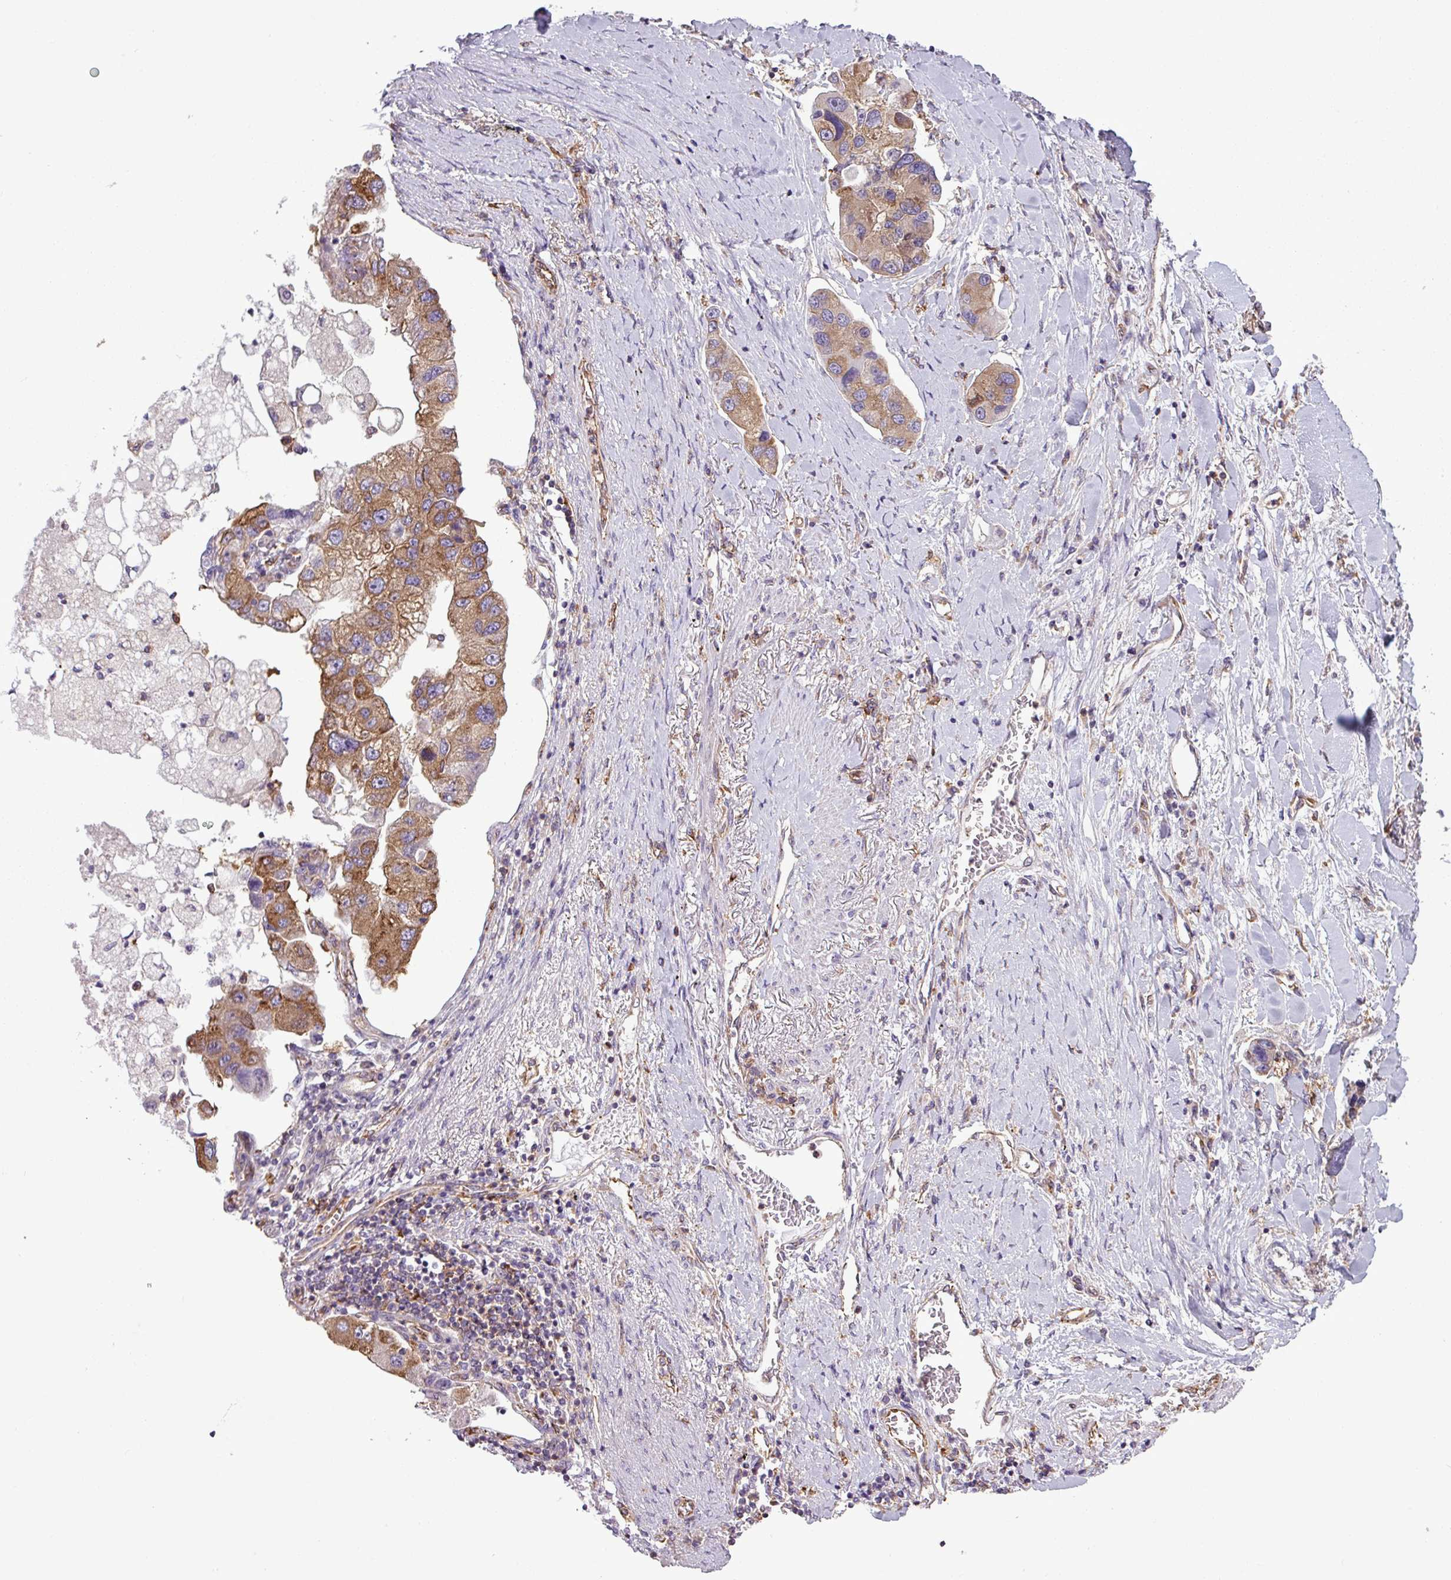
{"staining": {"intensity": "moderate", "quantity": ">75%", "location": "cytoplasmic/membranous"}, "tissue": "lung cancer", "cell_type": "Tumor cells", "image_type": "cancer", "snomed": [{"axis": "morphology", "description": "Adenocarcinoma, NOS"}, {"axis": "topography", "description": "Lung"}], "caption": "DAB (3,3'-diaminobenzidine) immunohistochemical staining of human lung cancer (adenocarcinoma) displays moderate cytoplasmic/membranous protein staining in approximately >75% of tumor cells.", "gene": "PACSIN2", "patient": {"sex": "female", "age": 54}}